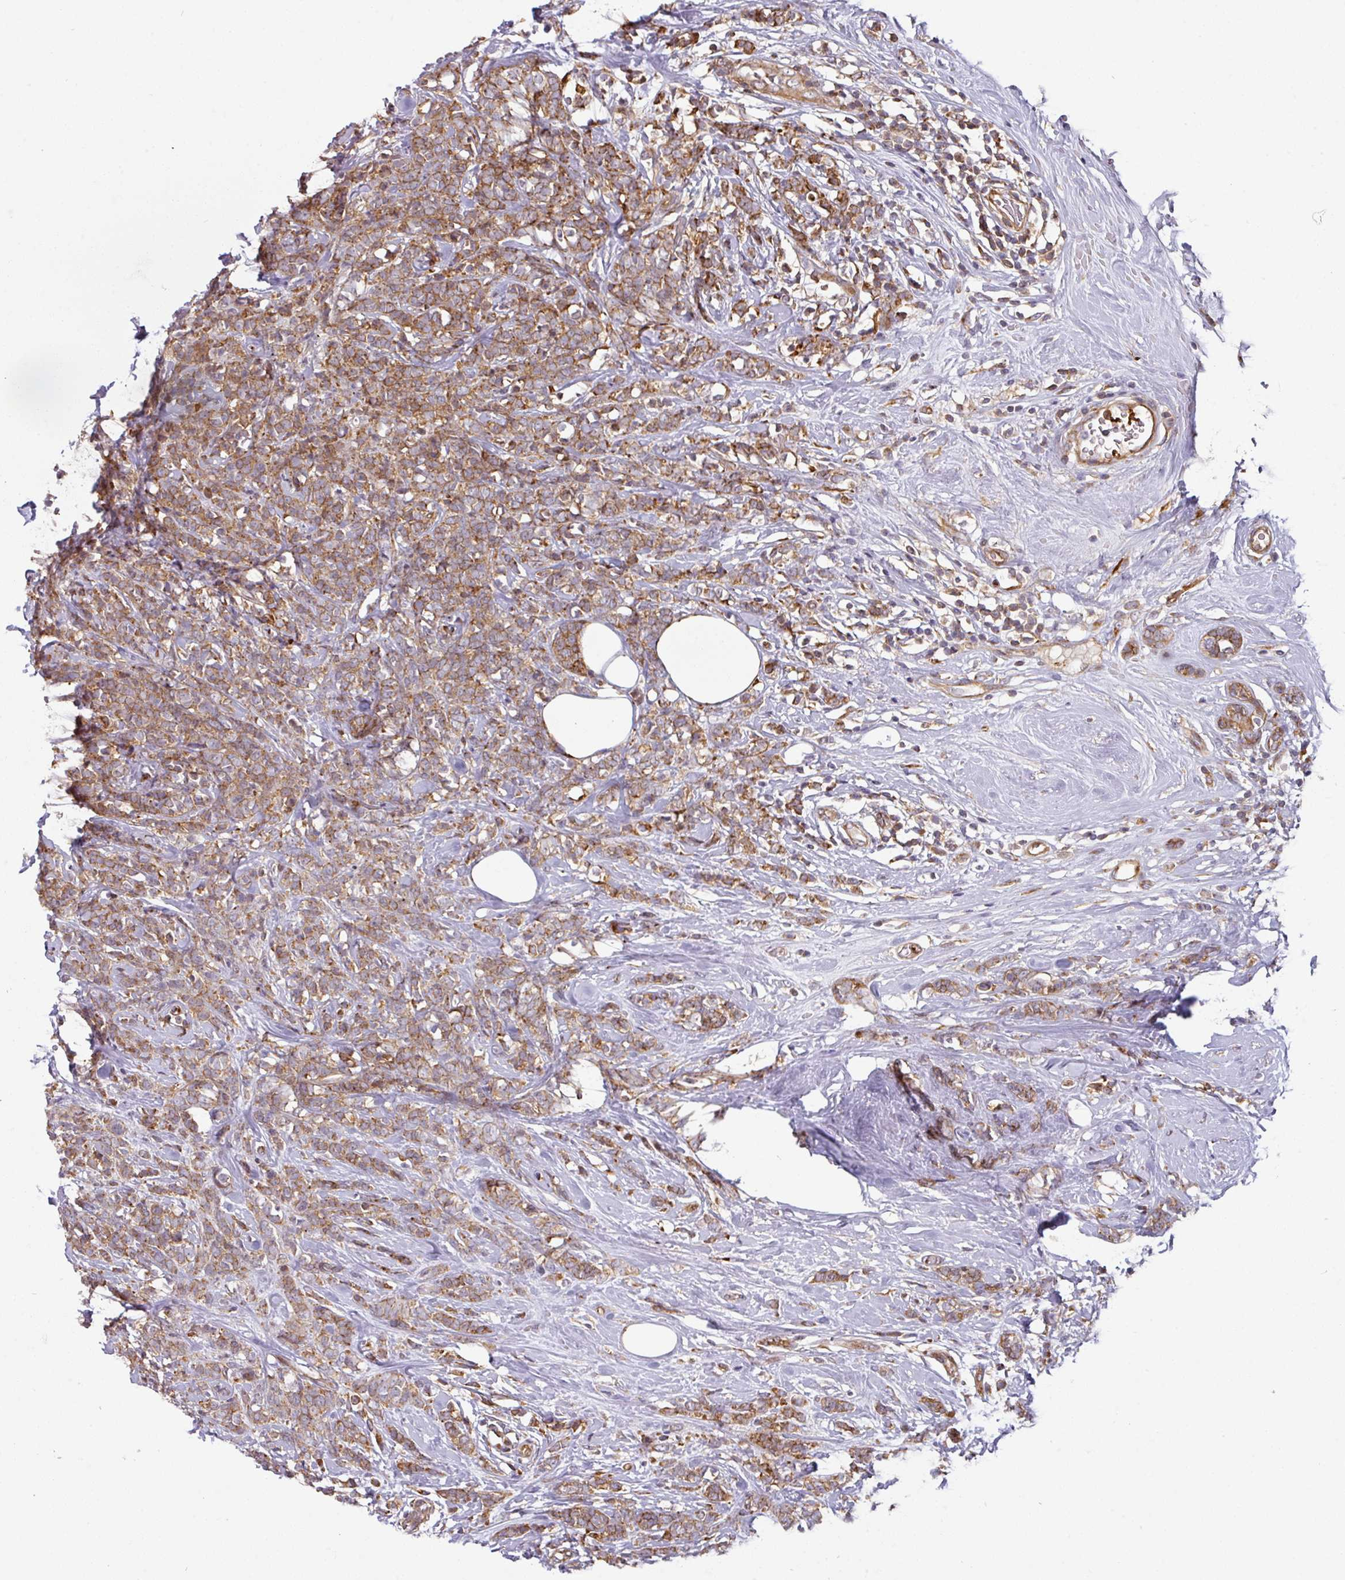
{"staining": {"intensity": "moderate", "quantity": ">75%", "location": "cytoplasmic/membranous"}, "tissue": "breast cancer", "cell_type": "Tumor cells", "image_type": "cancer", "snomed": [{"axis": "morphology", "description": "Lobular carcinoma"}, {"axis": "topography", "description": "Breast"}], "caption": "The photomicrograph demonstrates a brown stain indicating the presence of a protein in the cytoplasmic/membranous of tumor cells in breast cancer. The protein is shown in brown color, while the nuclei are stained blue.", "gene": "CASP2", "patient": {"sex": "female", "age": 58}}